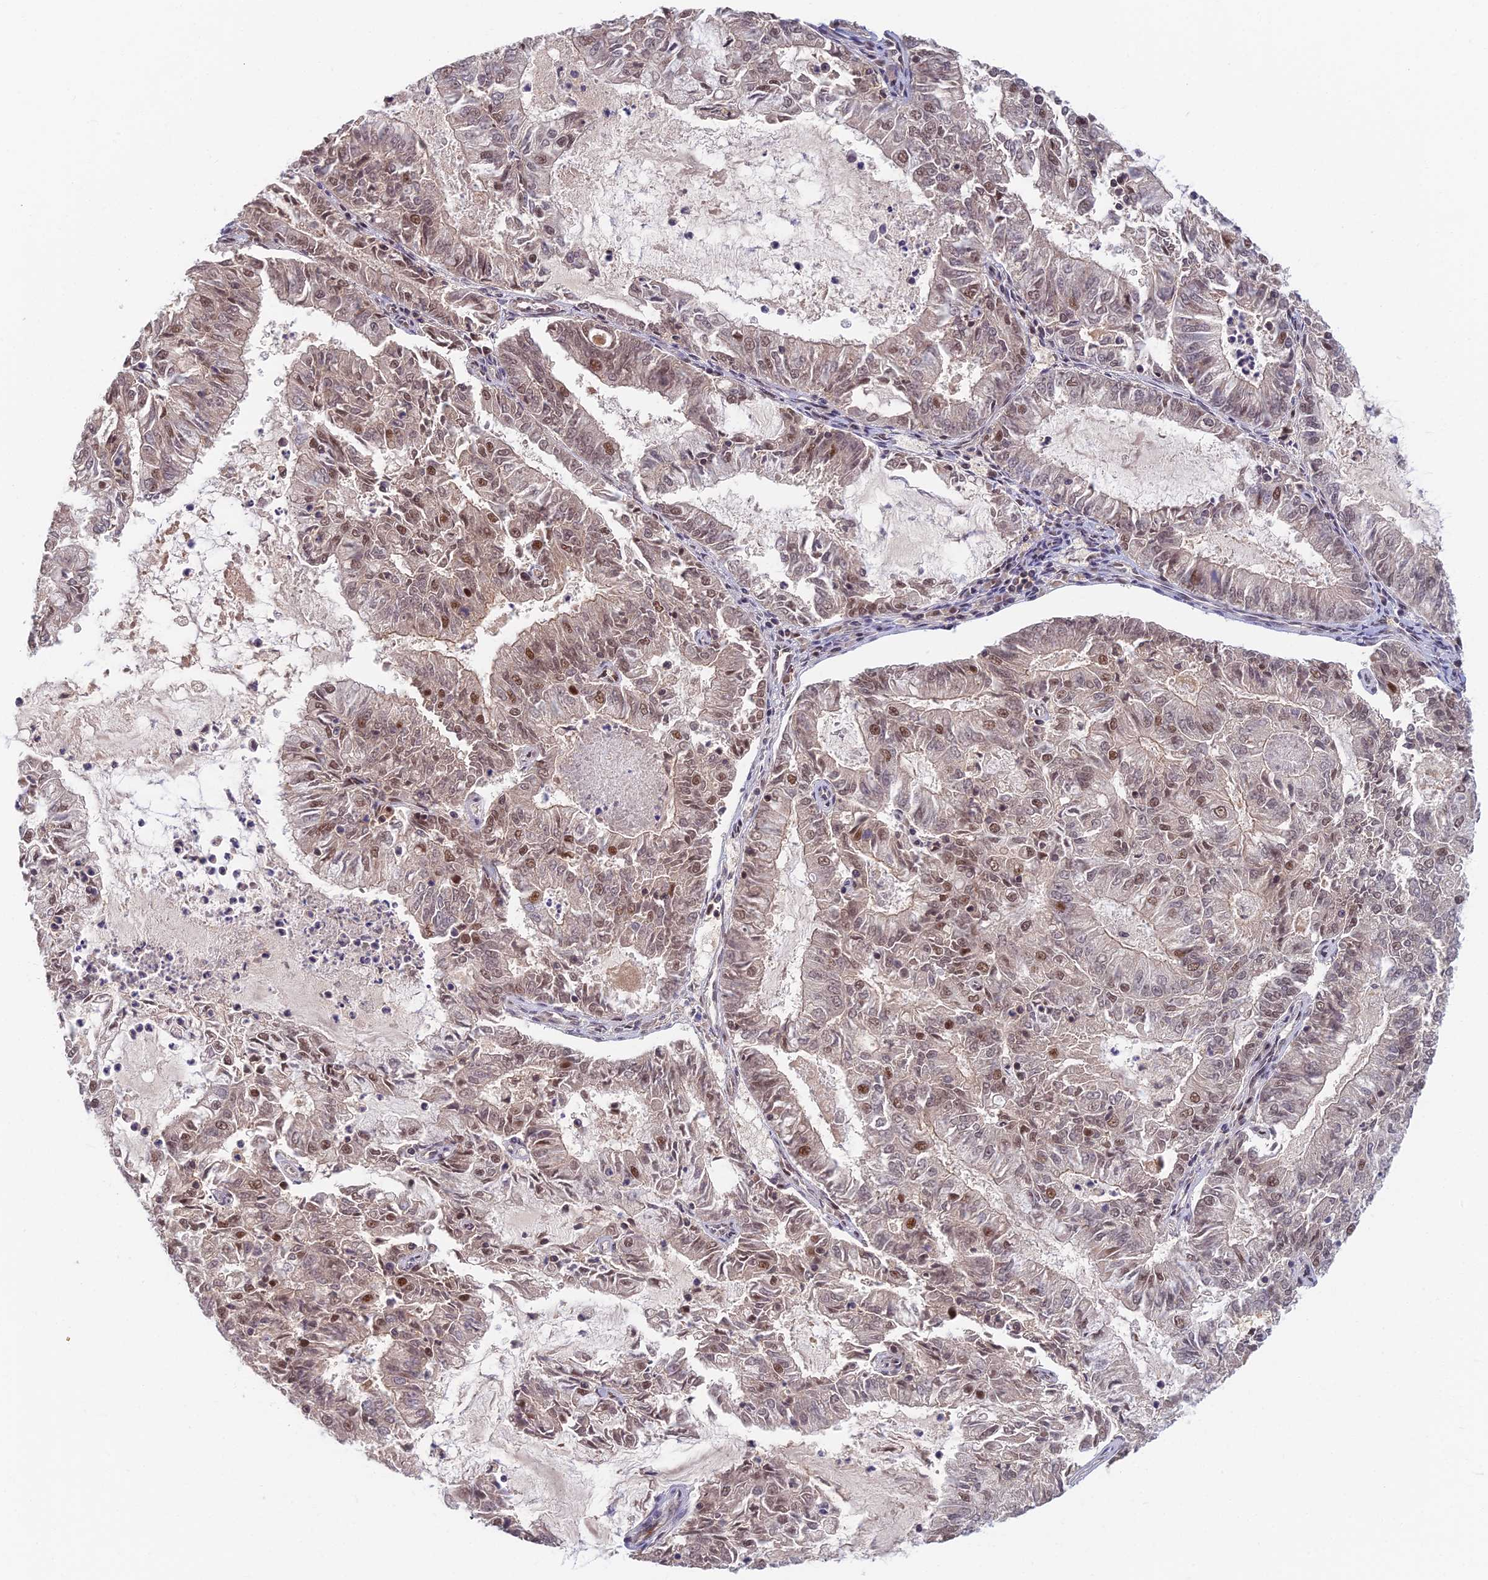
{"staining": {"intensity": "moderate", "quantity": "<25%", "location": "nuclear"}, "tissue": "endometrial cancer", "cell_type": "Tumor cells", "image_type": "cancer", "snomed": [{"axis": "morphology", "description": "Adenocarcinoma, NOS"}, {"axis": "topography", "description": "Endometrium"}], "caption": "Moderate nuclear positivity is identified in approximately <25% of tumor cells in endometrial adenocarcinoma. (brown staining indicates protein expression, while blue staining denotes nuclei).", "gene": "TCEA2", "patient": {"sex": "female", "age": 57}}